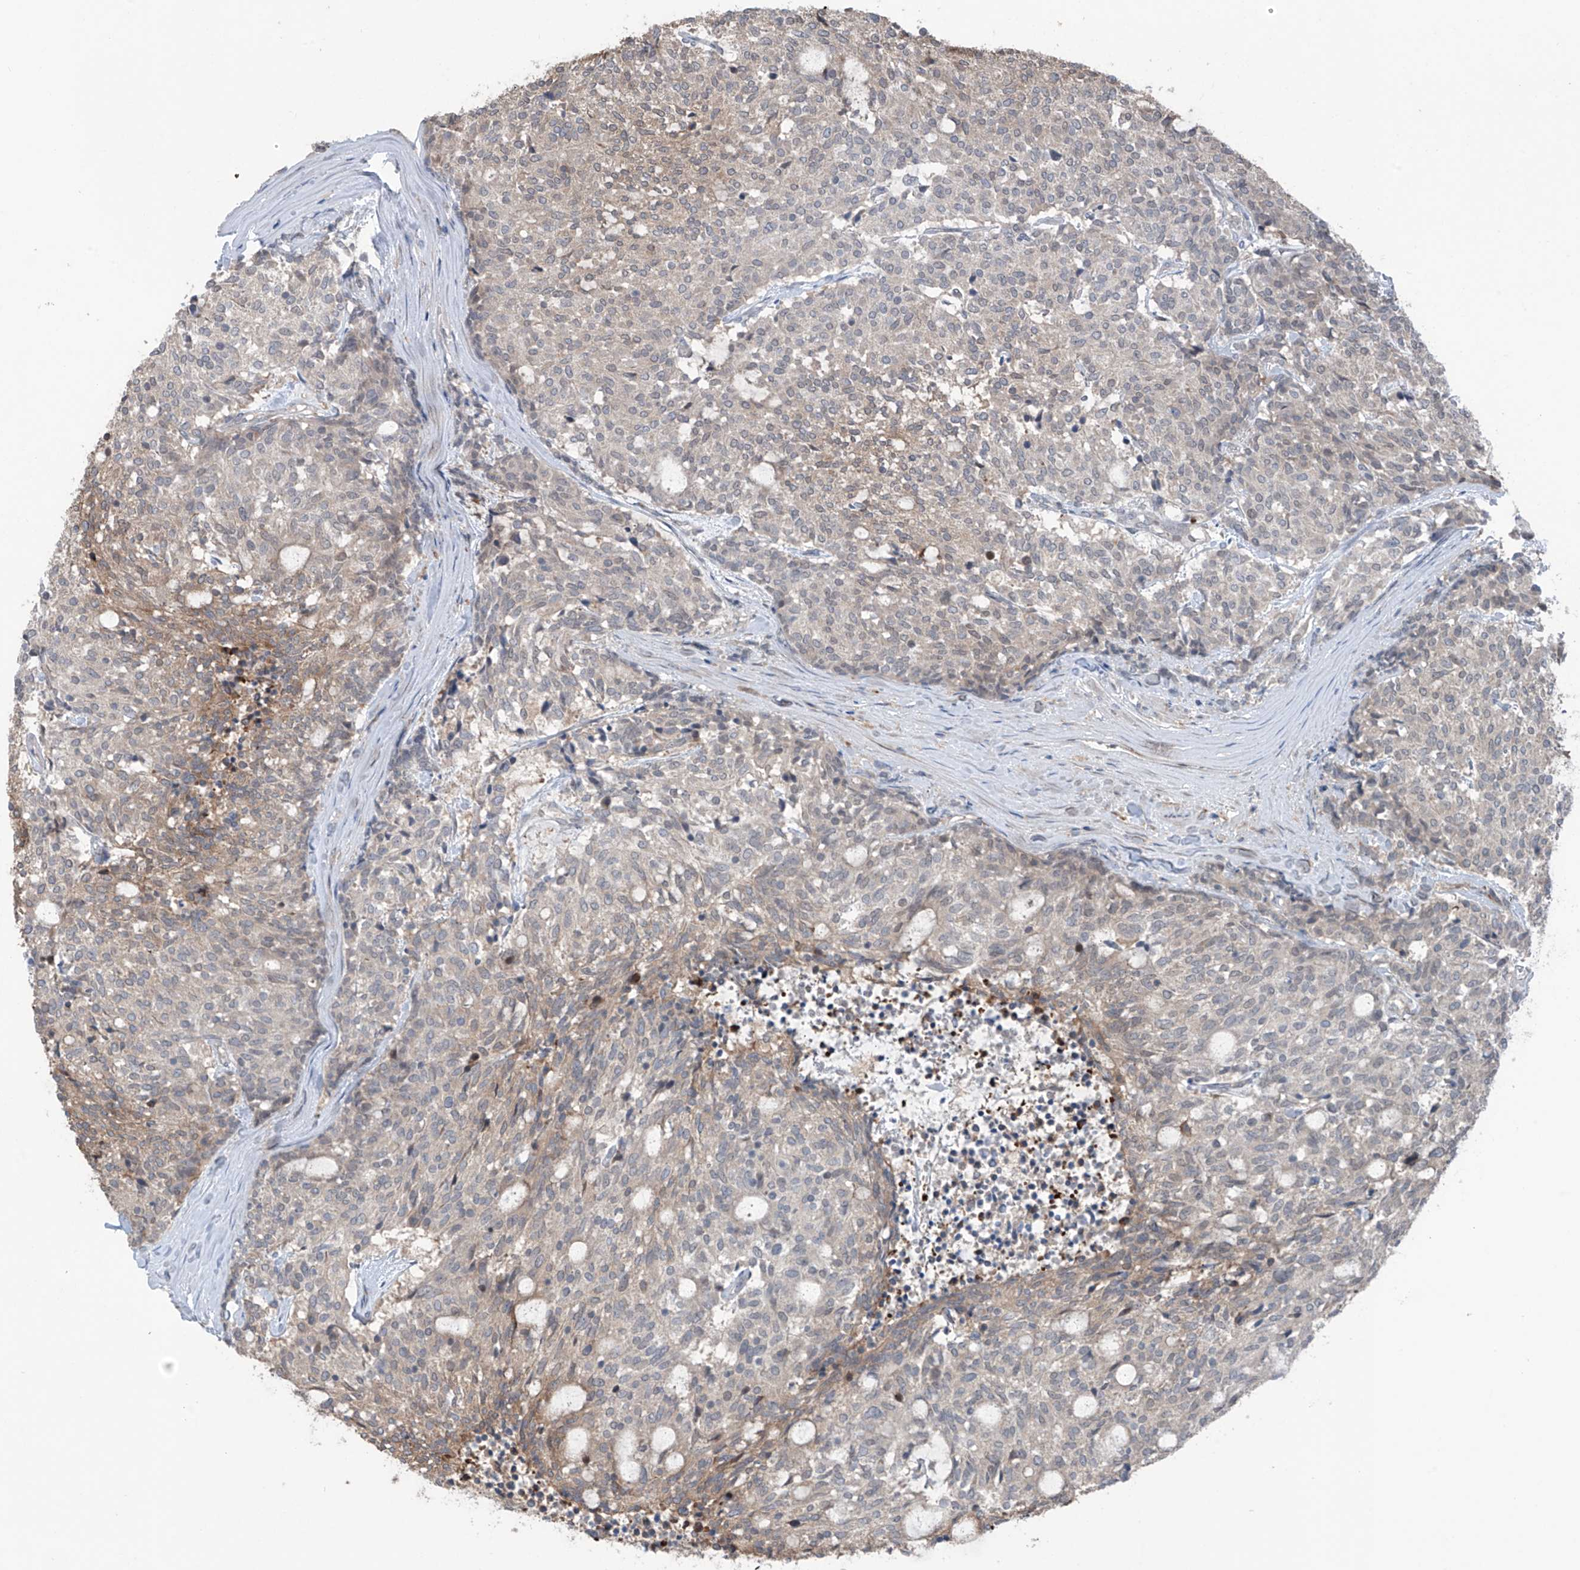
{"staining": {"intensity": "weak", "quantity": "<25%", "location": "cytoplasmic/membranous"}, "tissue": "carcinoid", "cell_type": "Tumor cells", "image_type": "cancer", "snomed": [{"axis": "morphology", "description": "Carcinoid, malignant, NOS"}, {"axis": "topography", "description": "Pancreas"}], "caption": "IHC photomicrograph of carcinoid stained for a protein (brown), which reveals no expression in tumor cells.", "gene": "SAMD3", "patient": {"sex": "female", "age": 54}}